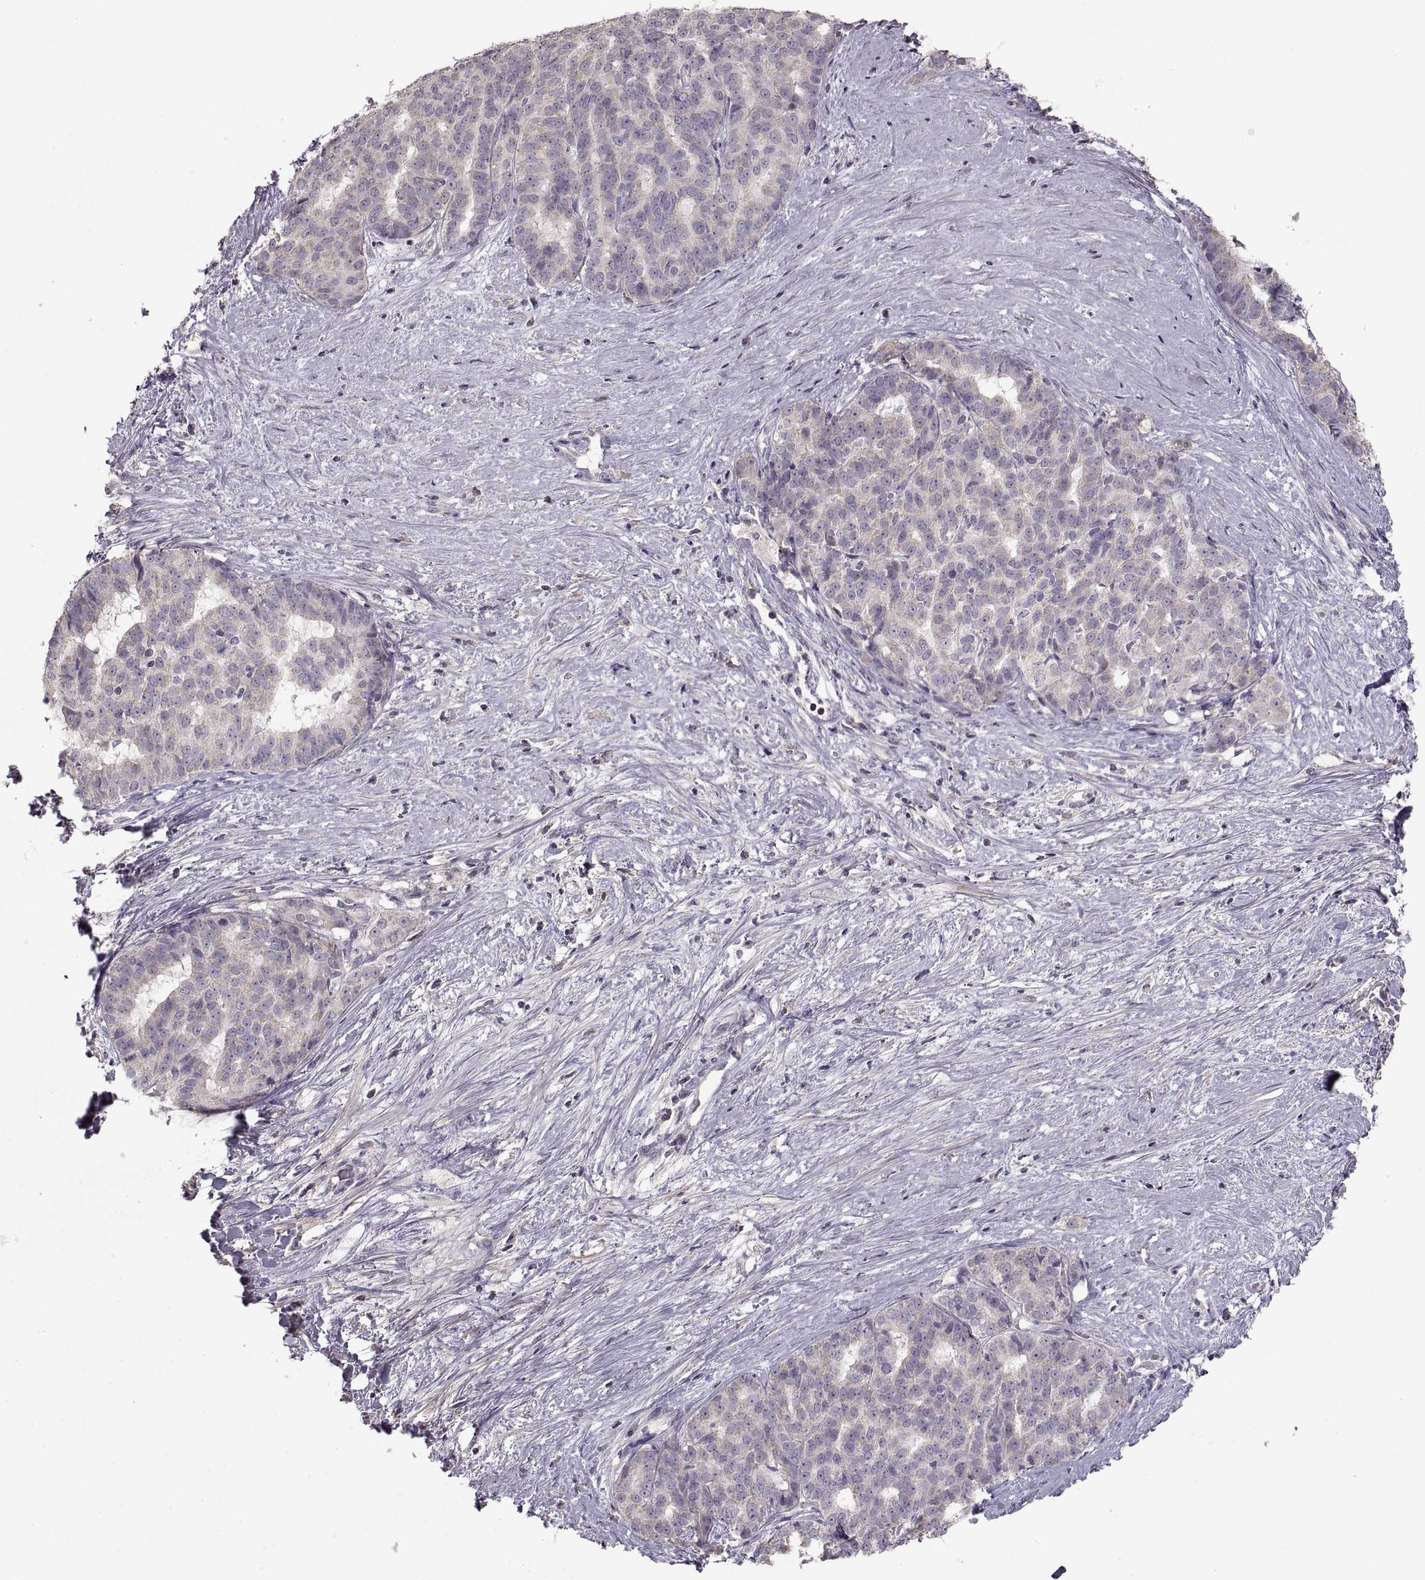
{"staining": {"intensity": "weak", "quantity": "25%-75%", "location": "cytoplasmic/membranous"}, "tissue": "liver cancer", "cell_type": "Tumor cells", "image_type": "cancer", "snomed": [{"axis": "morphology", "description": "Cholangiocarcinoma"}, {"axis": "topography", "description": "Liver"}], "caption": "Brown immunohistochemical staining in human liver cancer (cholangiocarcinoma) shows weak cytoplasmic/membranous staining in approximately 25%-75% of tumor cells.", "gene": "ADAM11", "patient": {"sex": "female", "age": 47}}